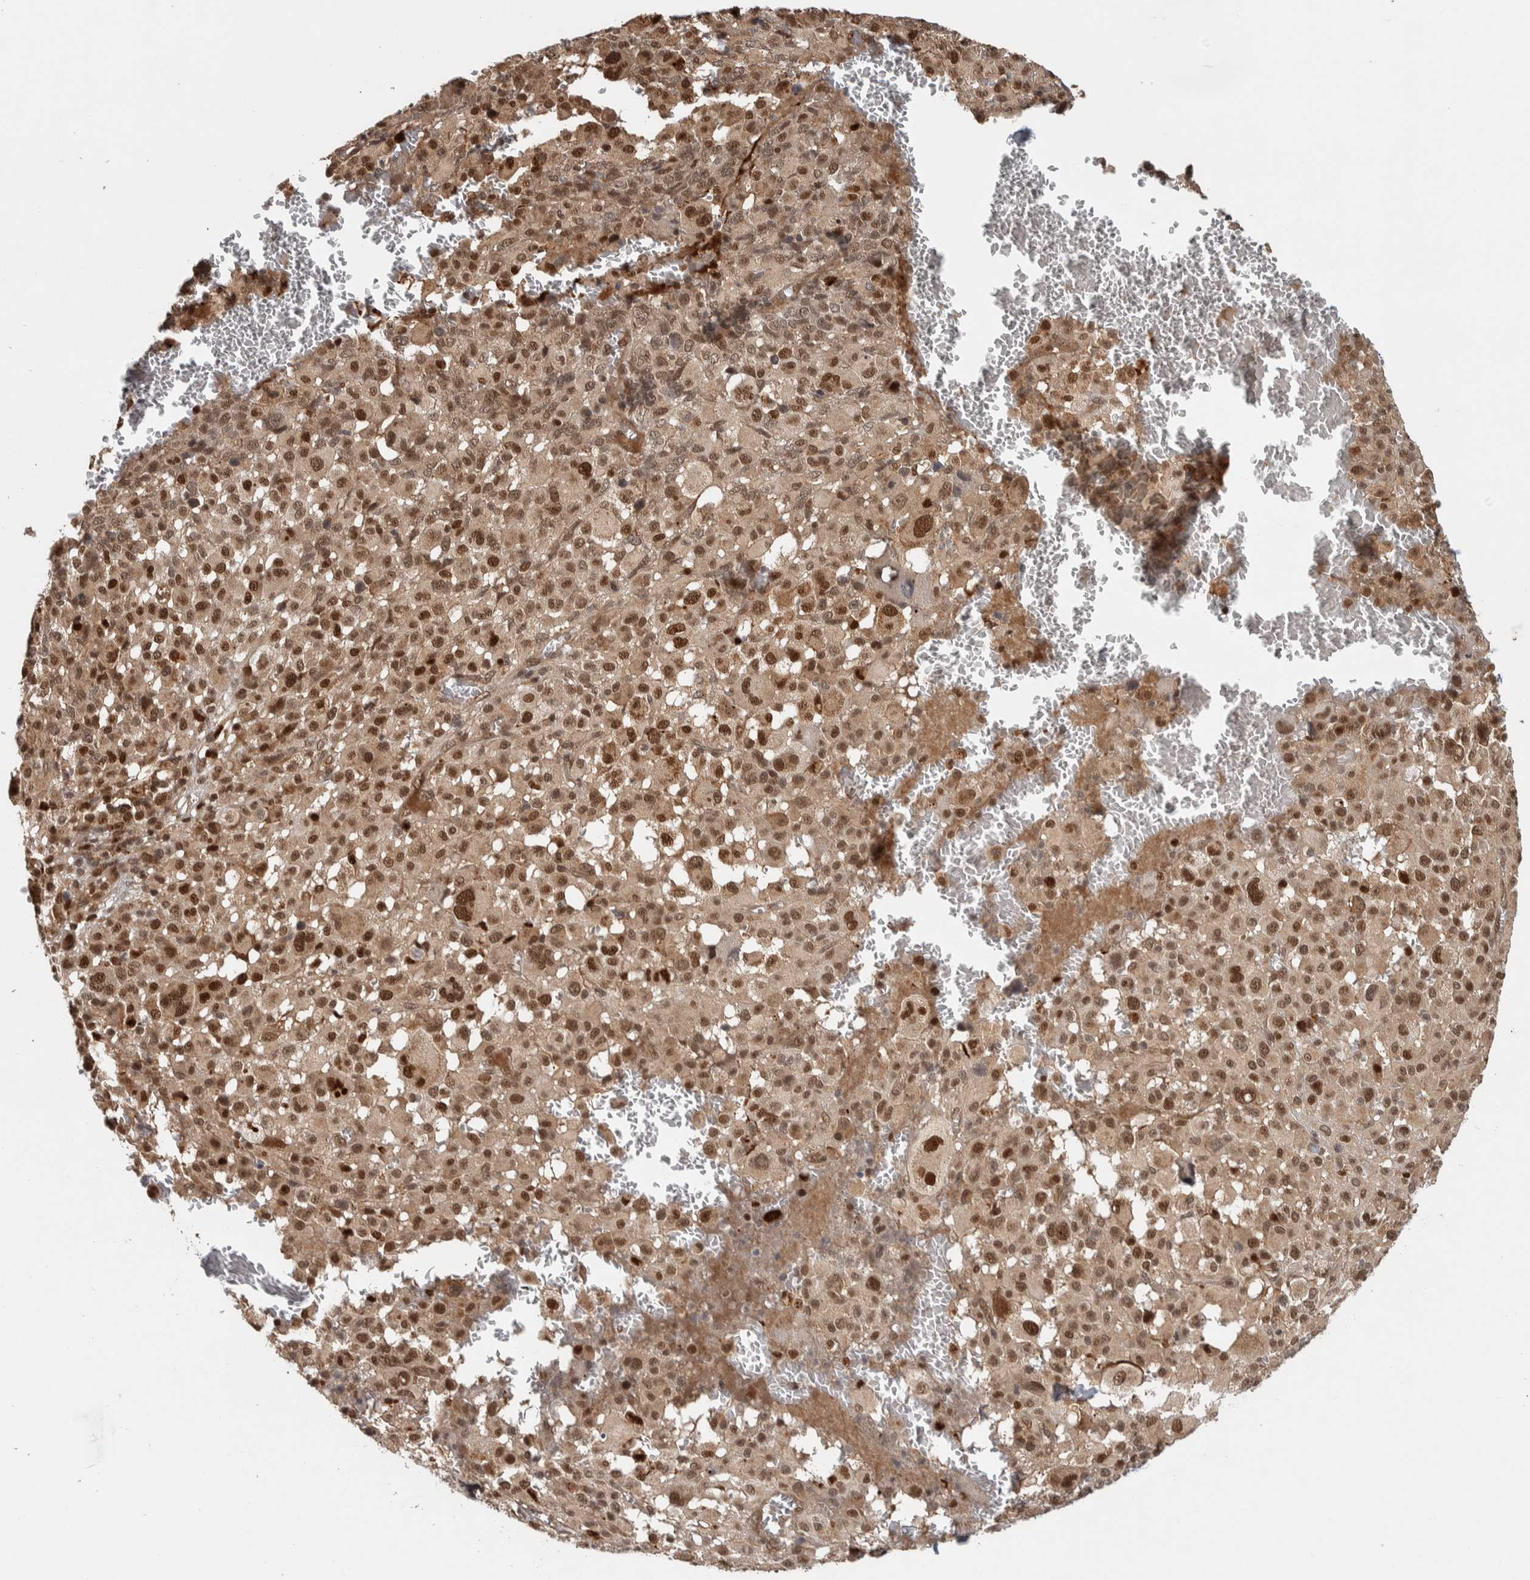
{"staining": {"intensity": "moderate", "quantity": ">75%", "location": "nuclear"}, "tissue": "melanoma", "cell_type": "Tumor cells", "image_type": "cancer", "snomed": [{"axis": "morphology", "description": "Malignant melanoma, Metastatic site"}, {"axis": "topography", "description": "Skin"}], "caption": "An immunohistochemistry (IHC) histopathology image of neoplastic tissue is shown. Protein staining in brown labels moderate nuclear positivity in melanoma within tumor cells.", "gene": "RPS6KA4", "patient": {"sex": "female", "age": 74}}